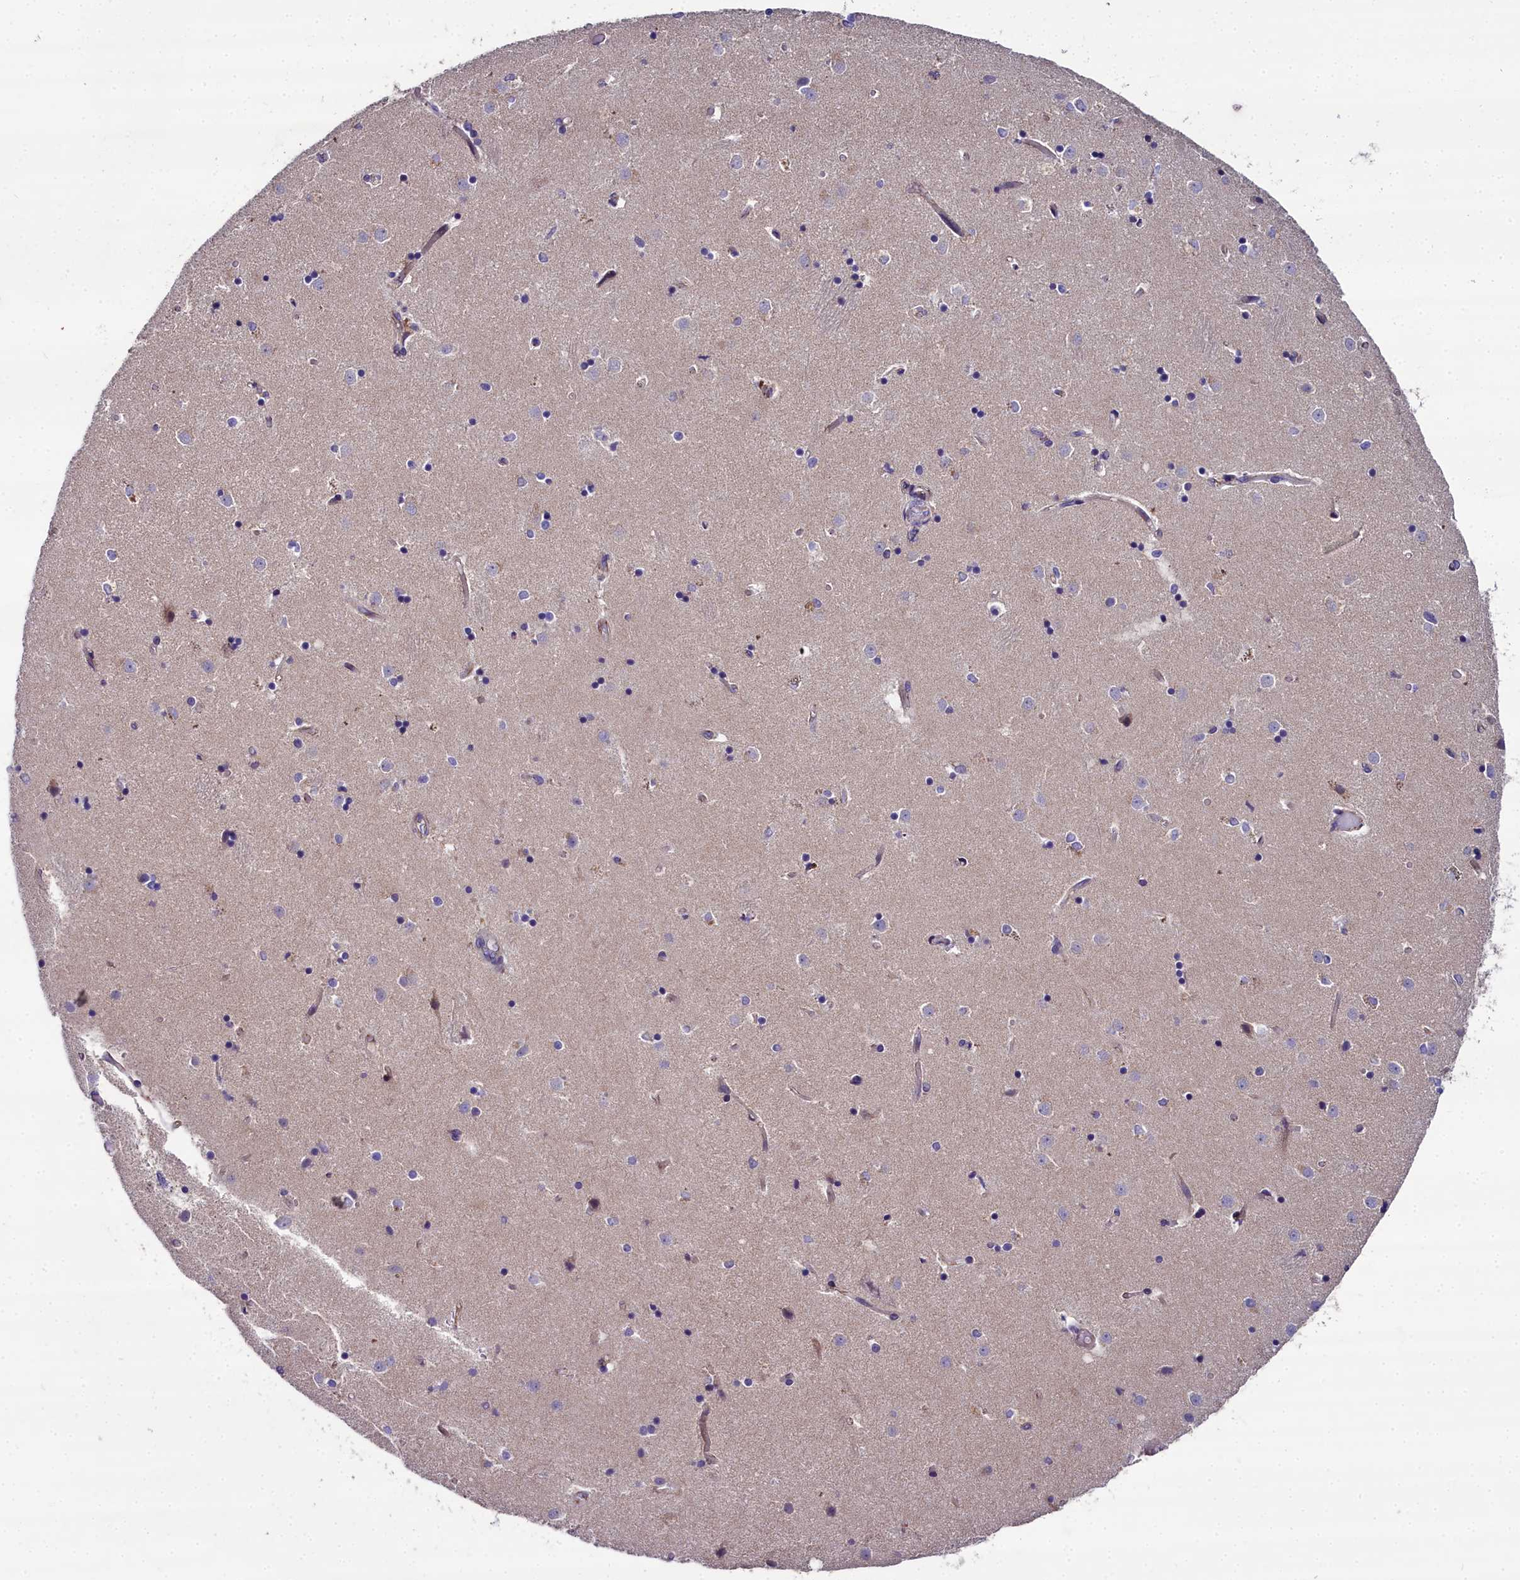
{"staining": {"intensity": "negative", "quantity": "none", "location": "none"}, "tissue": "caudate", "cell_type": "Glial cells", "image_type": "normal", "snomed": [{"axis": "morphology", "description": "Normal tissue, NOS"}, {"axis": "topography", "description": "Lateral ventricle wall"}], "caption": "A micrograph of caudate stained for a protein exhibits no brown staining in glial cells. Brightfield microscopy of immunohistochemistry stained with DAB (brown) and hematoxylin (blue), captured at high magnification.", "gene": "NT5M", "patient": {"sex": "female", "age": 52}}